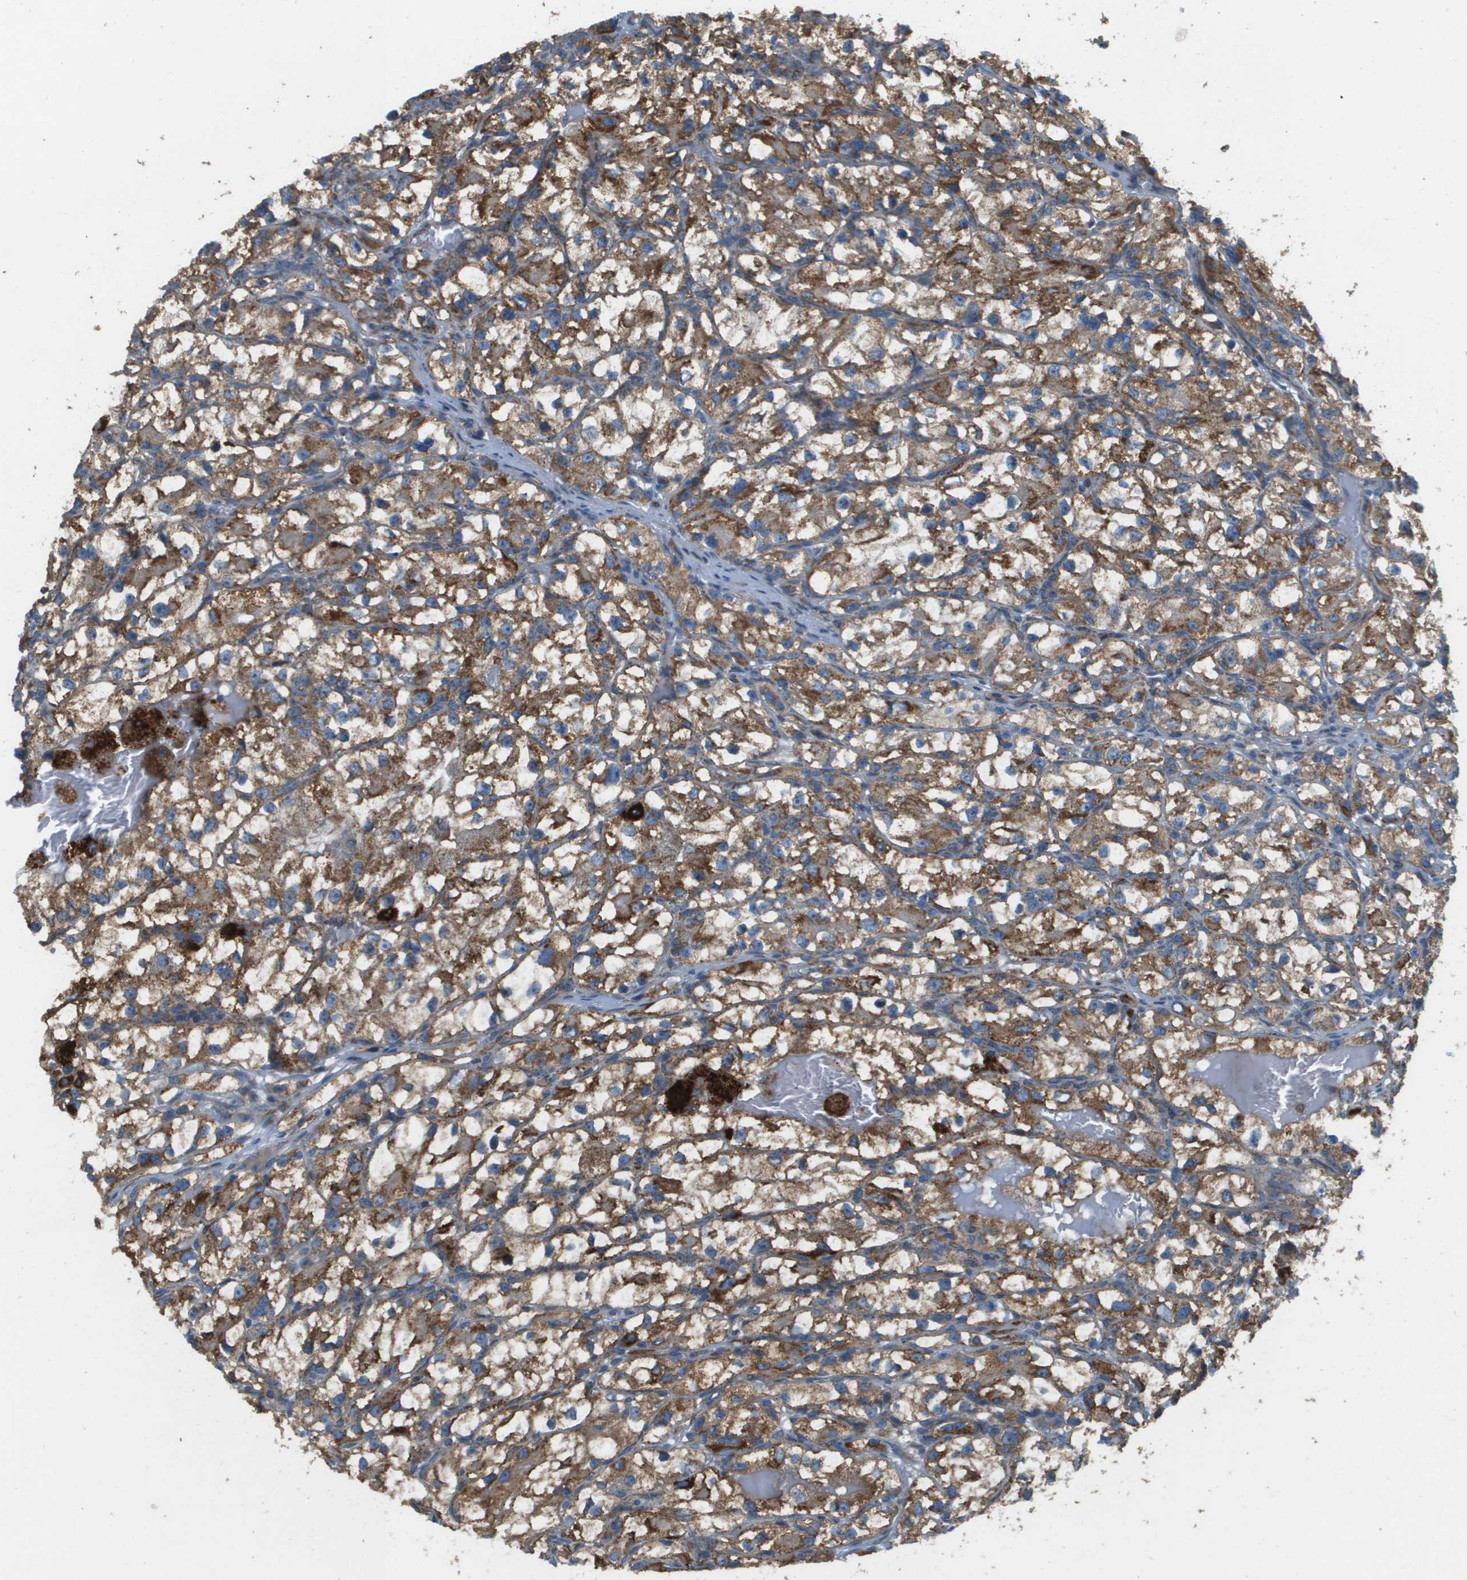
{"staining": {"intensity": "moderate", "quantity": ">75%", "location": "cytoplasmic/membranous"}, "tissue": "renal cancer", "cell_type": "Tumor cells", "image_type": "cancer", "snomed": [{"axis": "morphology", "description": "Adenocarcinoma, NOS"}, {"axis": "topography", "description": "Kidney"}], "caption": "Immunohistochemistry (IHC) of renal cancer (adenocarcinoma) exhibits medium levels of moderate cytoplasmic/membranous positivity in about >75% of tumor cells.", "gene": "NRK", "patient": {"sex": "female", "age": 57}}